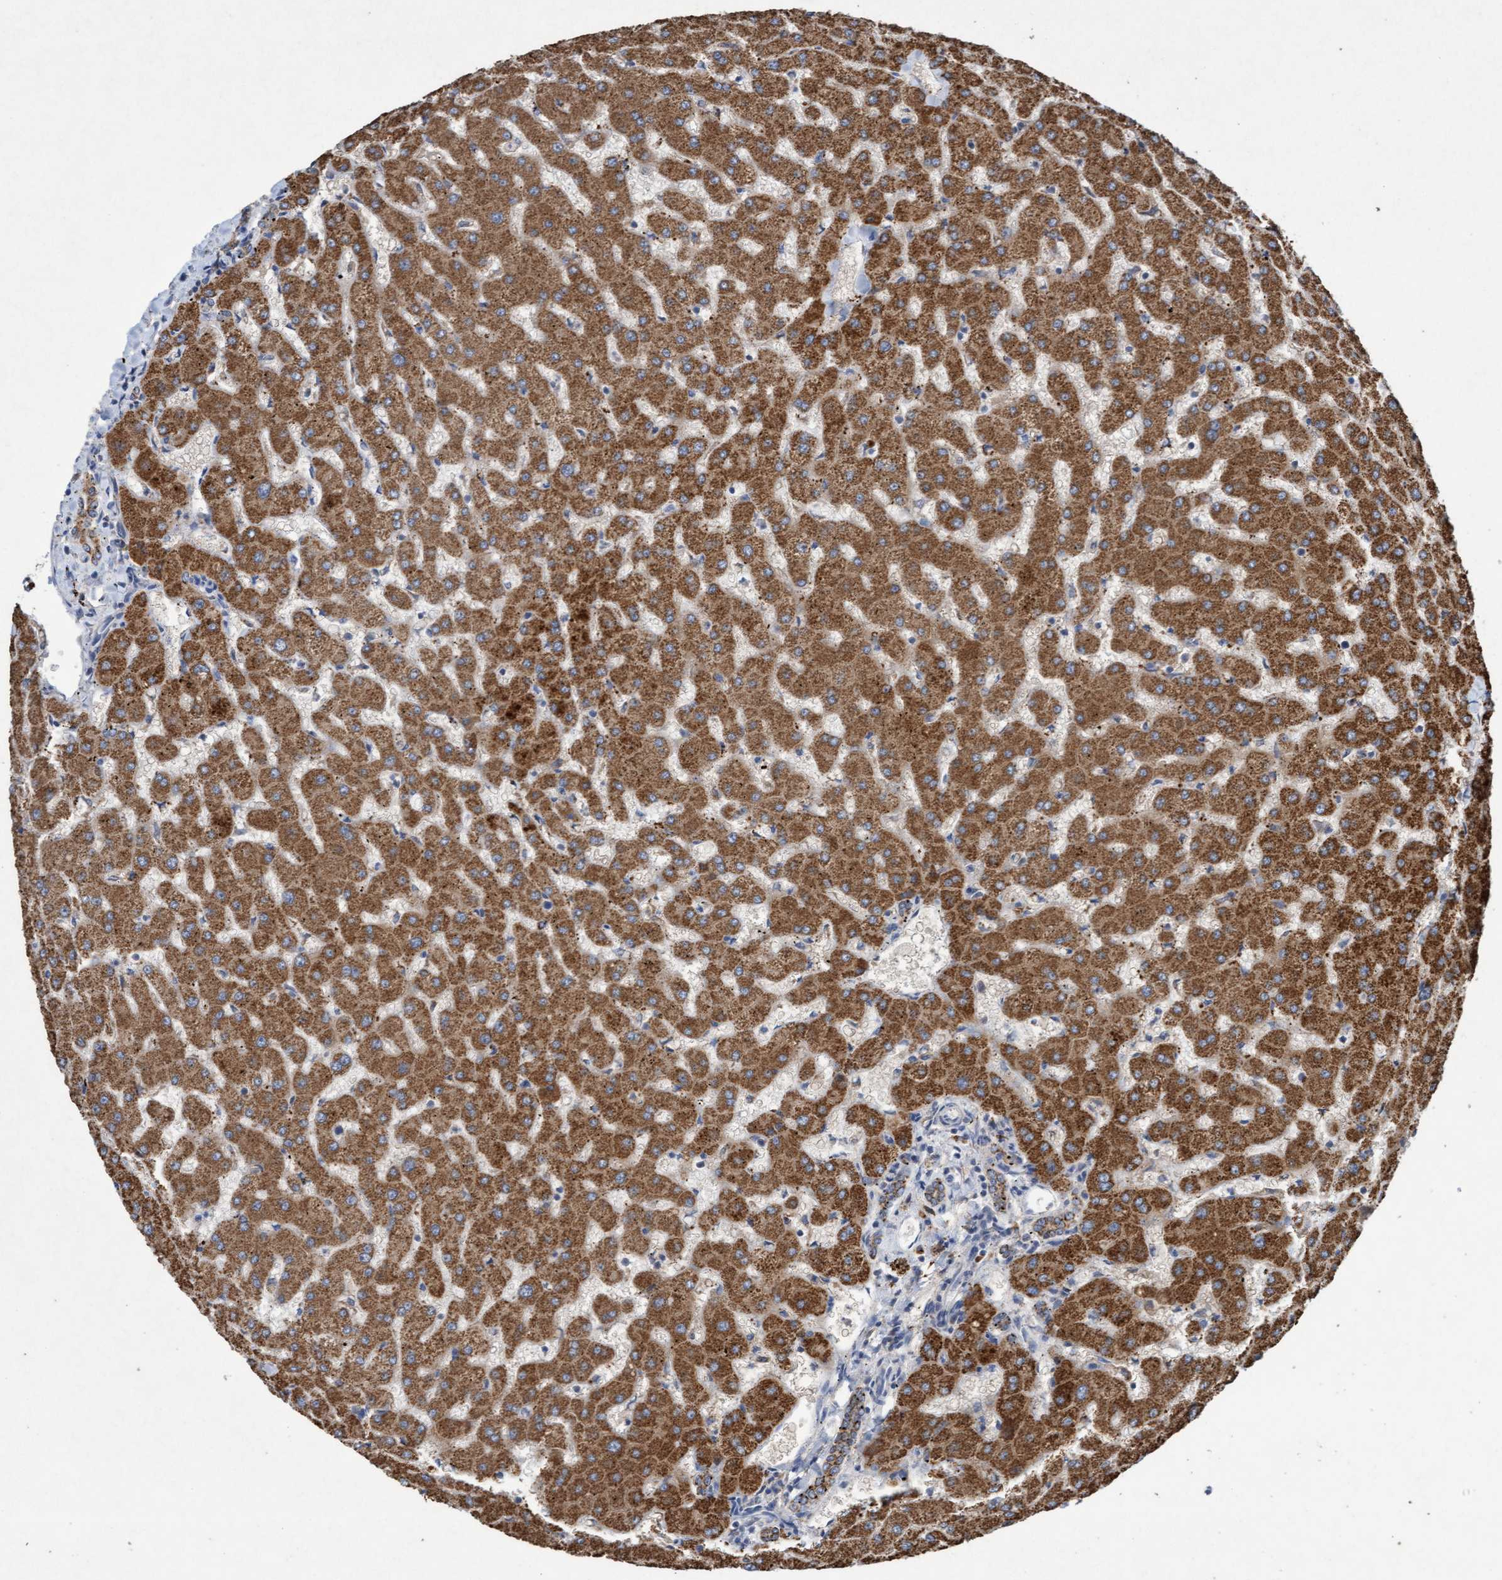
{"staining": {"intensity": "moderate", "quantity": ">75%", "location": "cytoplasmic/membranous"}, "tissue": "liver", "cell_type": "Cholangiocytes", "image_type": "normal", "snomed": [{"axis": "morphology", "description": "Normal tissue, NOS"}, {"axis": "topography", "description": "Liver"}], "caption": "Liver stained for a protein (brown) reveals moderate cytoplasmic/membranous positive expression in approximately >75% of cholangiocytes.", "gene": "ATPAF2", "patient": {"sex": "female", "age": 63}}